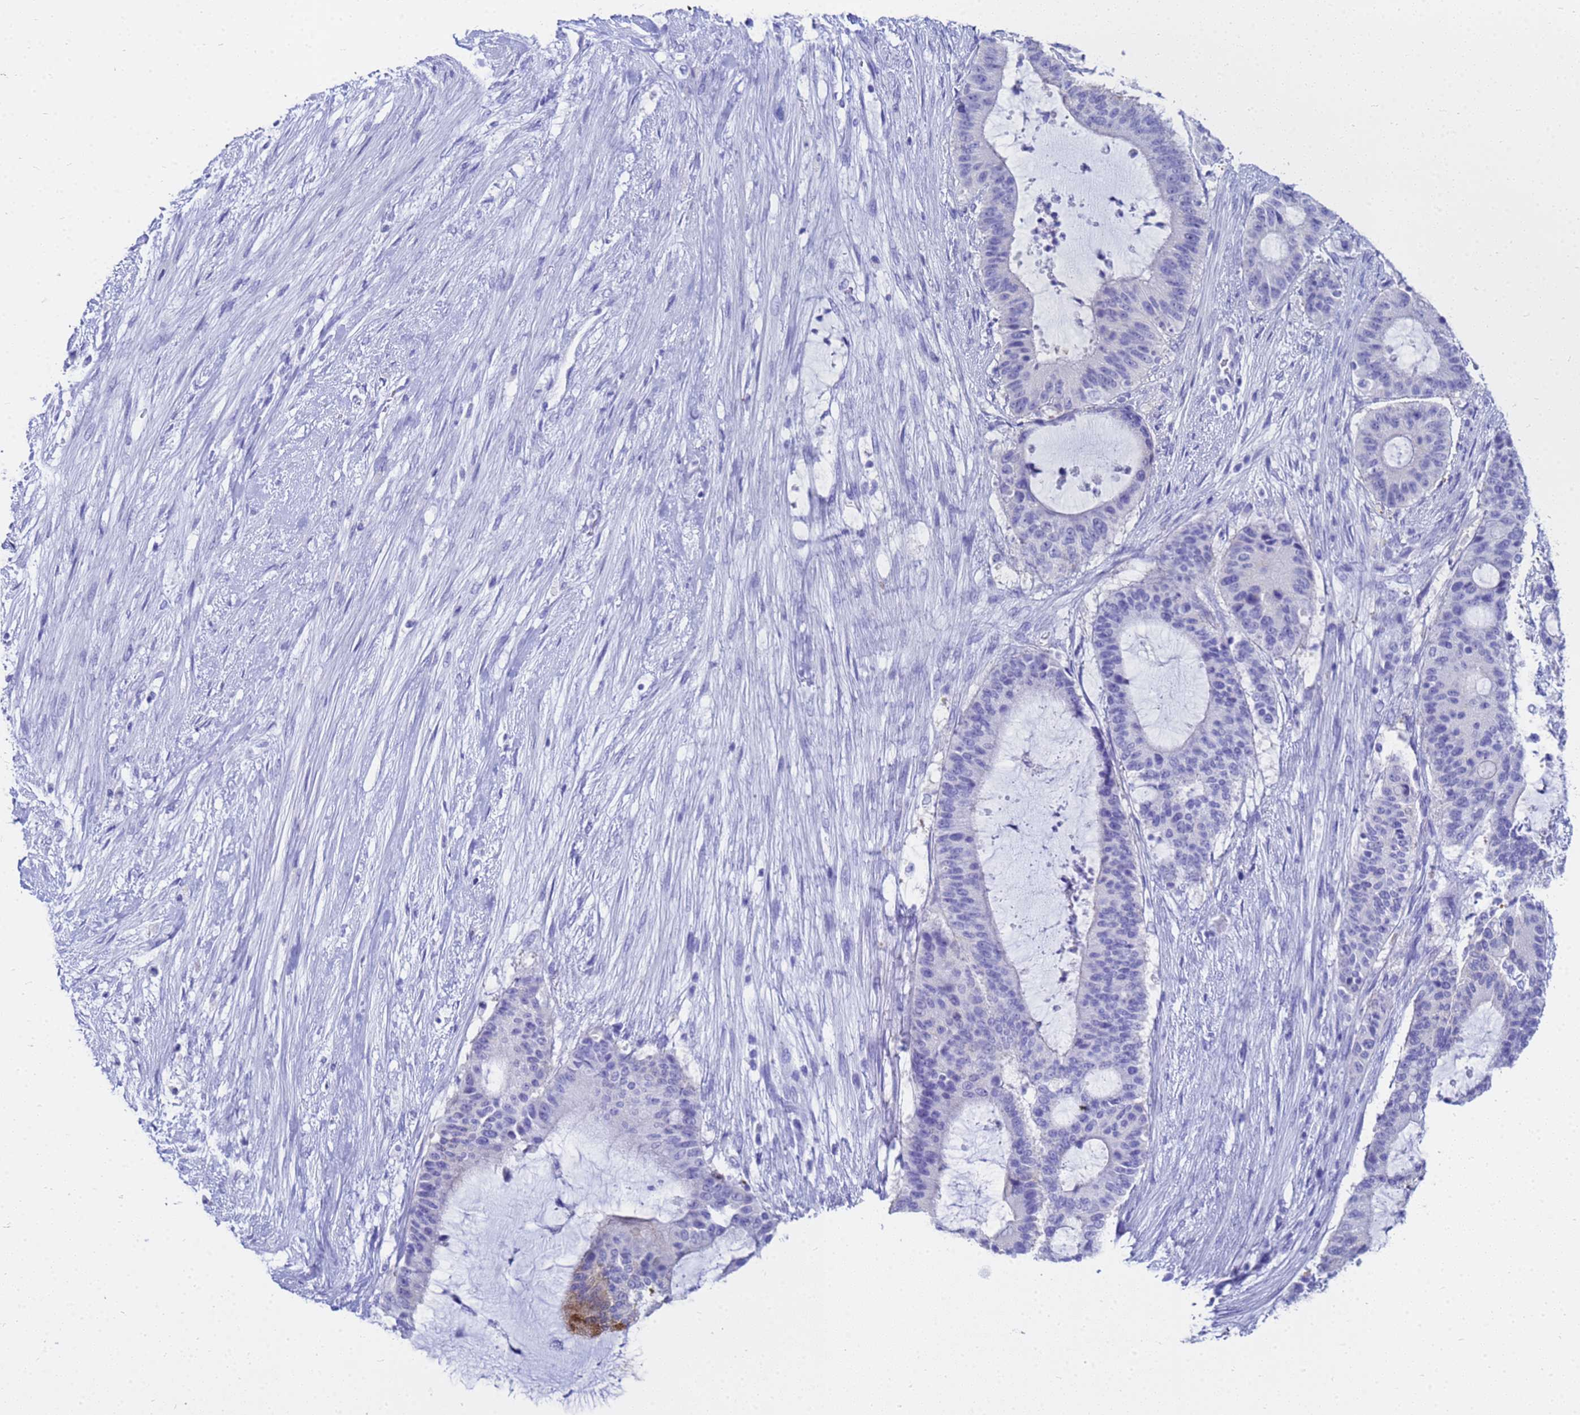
{"staining": {"intensity": "negative", "quantity": "none", "location": "none"}, "tissue": "liver cancer", "cell_type": "Tumor cells", "image_type": "cancer", "snomed": [{"axis": "morphology", "description": "Normal tissue, NOS"}, {"axis": "morphology", "description": "Cholangiocarcinoma"}, {"axis": "topography", "description": "Liver"}, {"axis": "topography", "description": "Peripheral nerve tissue"}], "caption": "This is an IHC image of human liver cancer. There is no expression in tumor cells.", "gene": "CKB", "patient": {"sex": "female", "age": 73}}